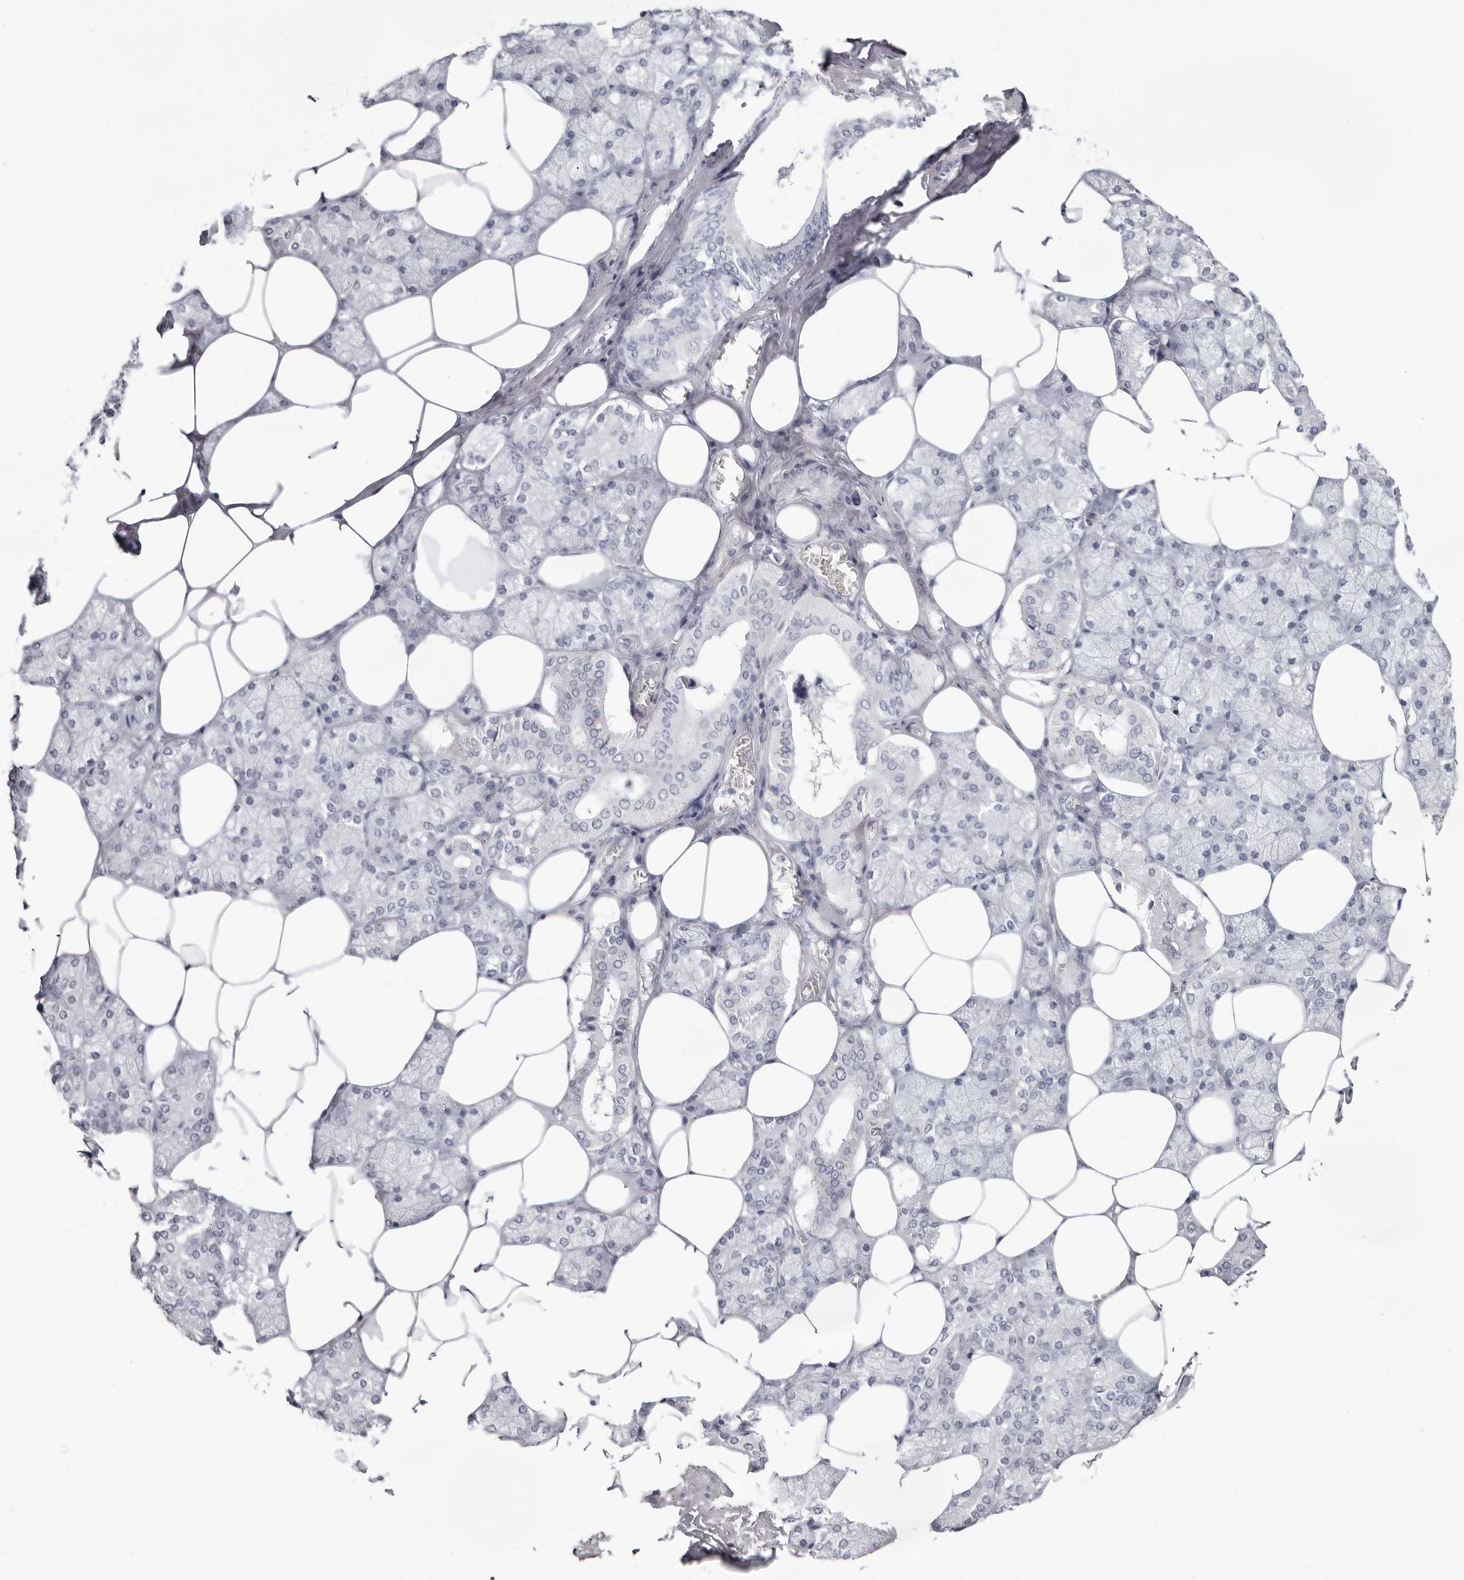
{"staining": {"intensity": "negative", "quantity": "none", "location": "none"}, "tissue": "salivary gland", "cell_type": "Glandular cells", "image_type": "normal", "snomed": [{"axis": "morphology", "description": "Normal tissue, NOS"}, {"axis": "topography", "description": "Salivary gland"}], "caption": "Immunohistochemical staining of benign human salivary gland exhibits no significant expression in glandular cells. (DAB immunohistochemistry with hematoxylin counter stain).", "gene": "INSL3", "patient": {"sex": "male", "age": 62}}